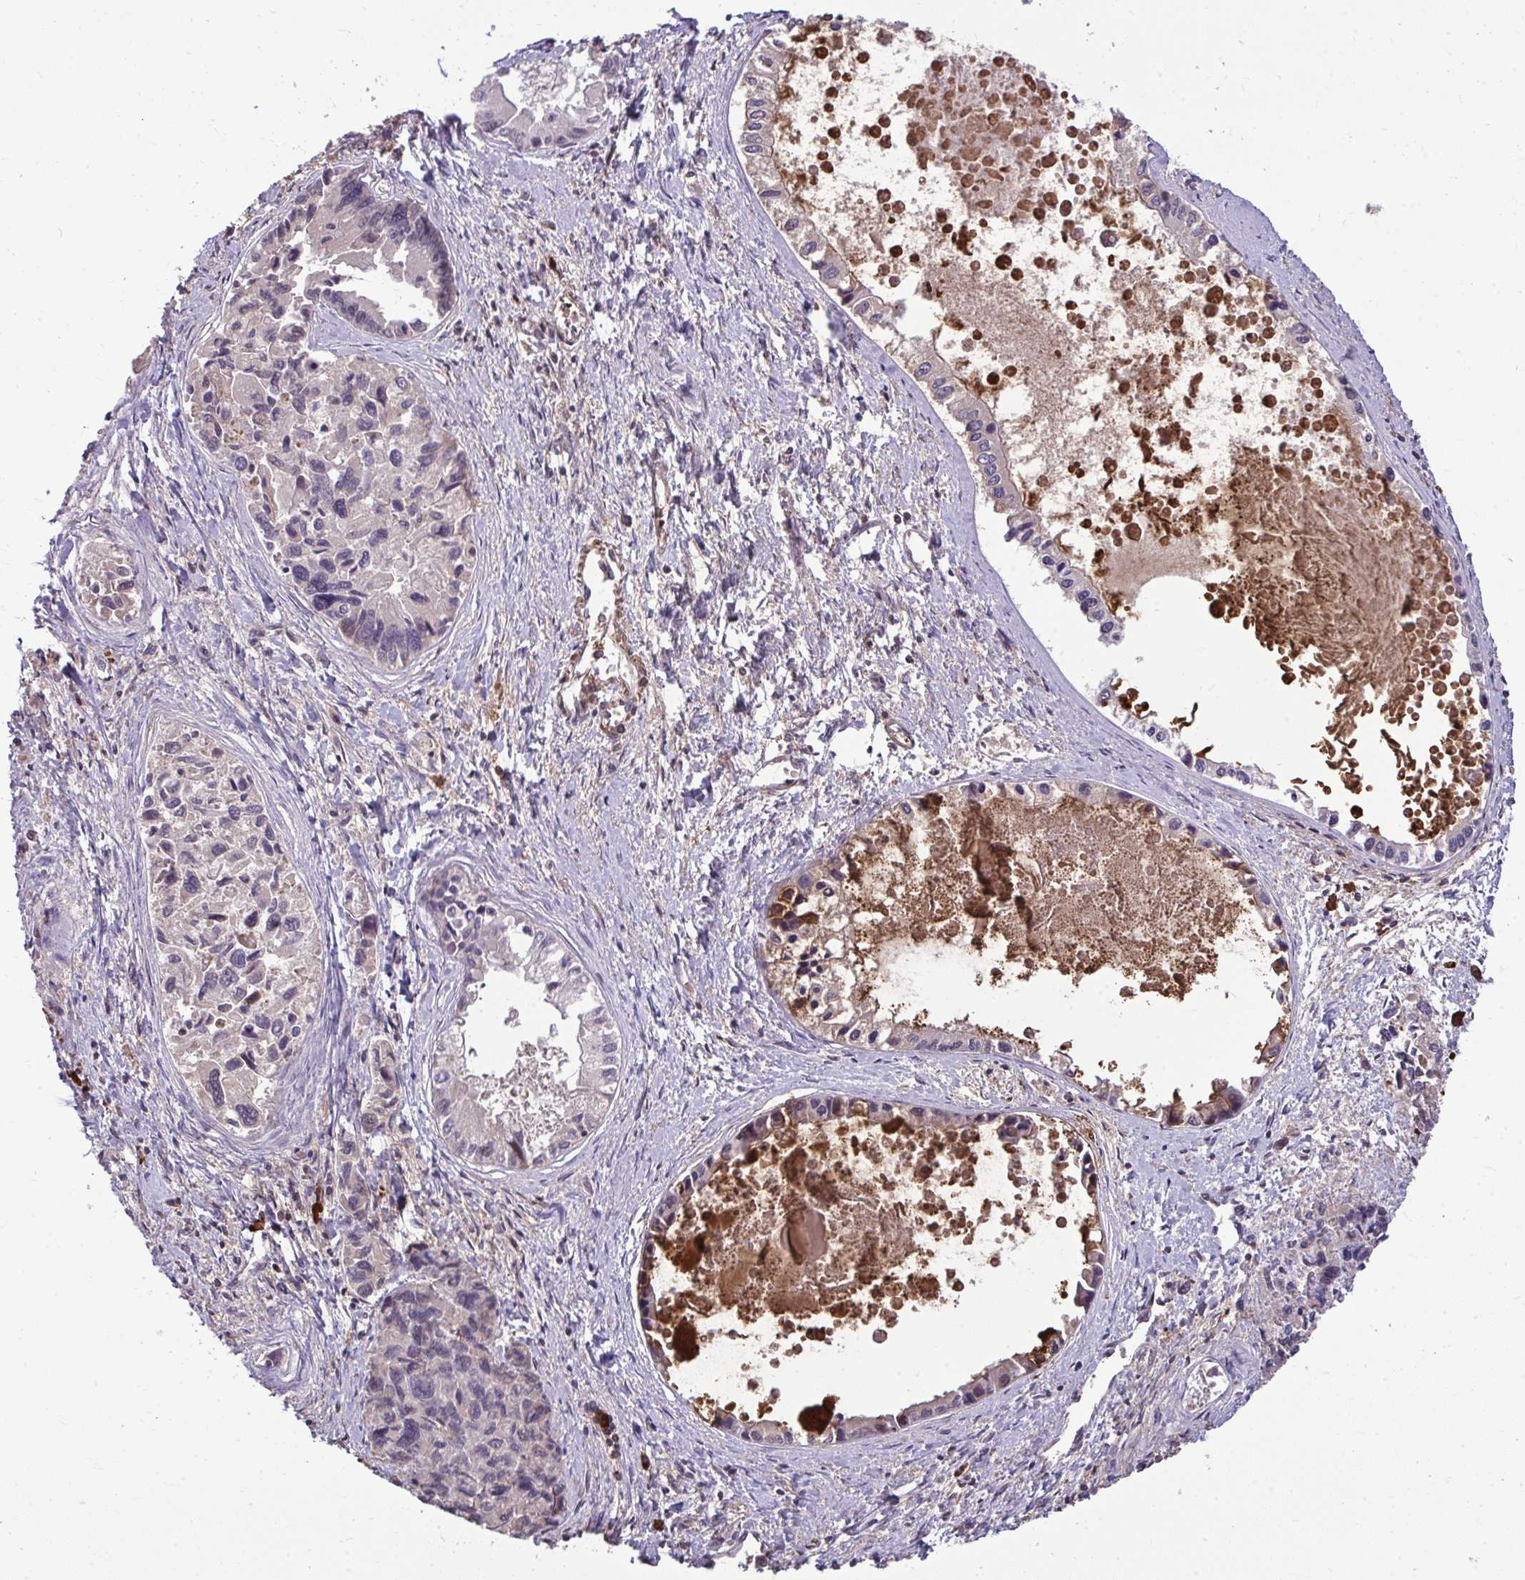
{"staining": {"intensity": "negative", "quantity": "none", "location": "none"}, "tissue": "liver cancer", "cell_type": "Tumor cells", "image_type": "cancer", "snomed": [{"axis": "morphology", "description": "Cholangiocarcinoma"}, {"axis": "topography", "description": "Liver"}], "caption": "There is no significant staining in tumor cells of liver cholangiocarcinoma. (Immunohistochemistry, brightfield microscopy, high magnification).", "gene": "ZSCAN9", "patient": {"sex": "male", "age": 66}}